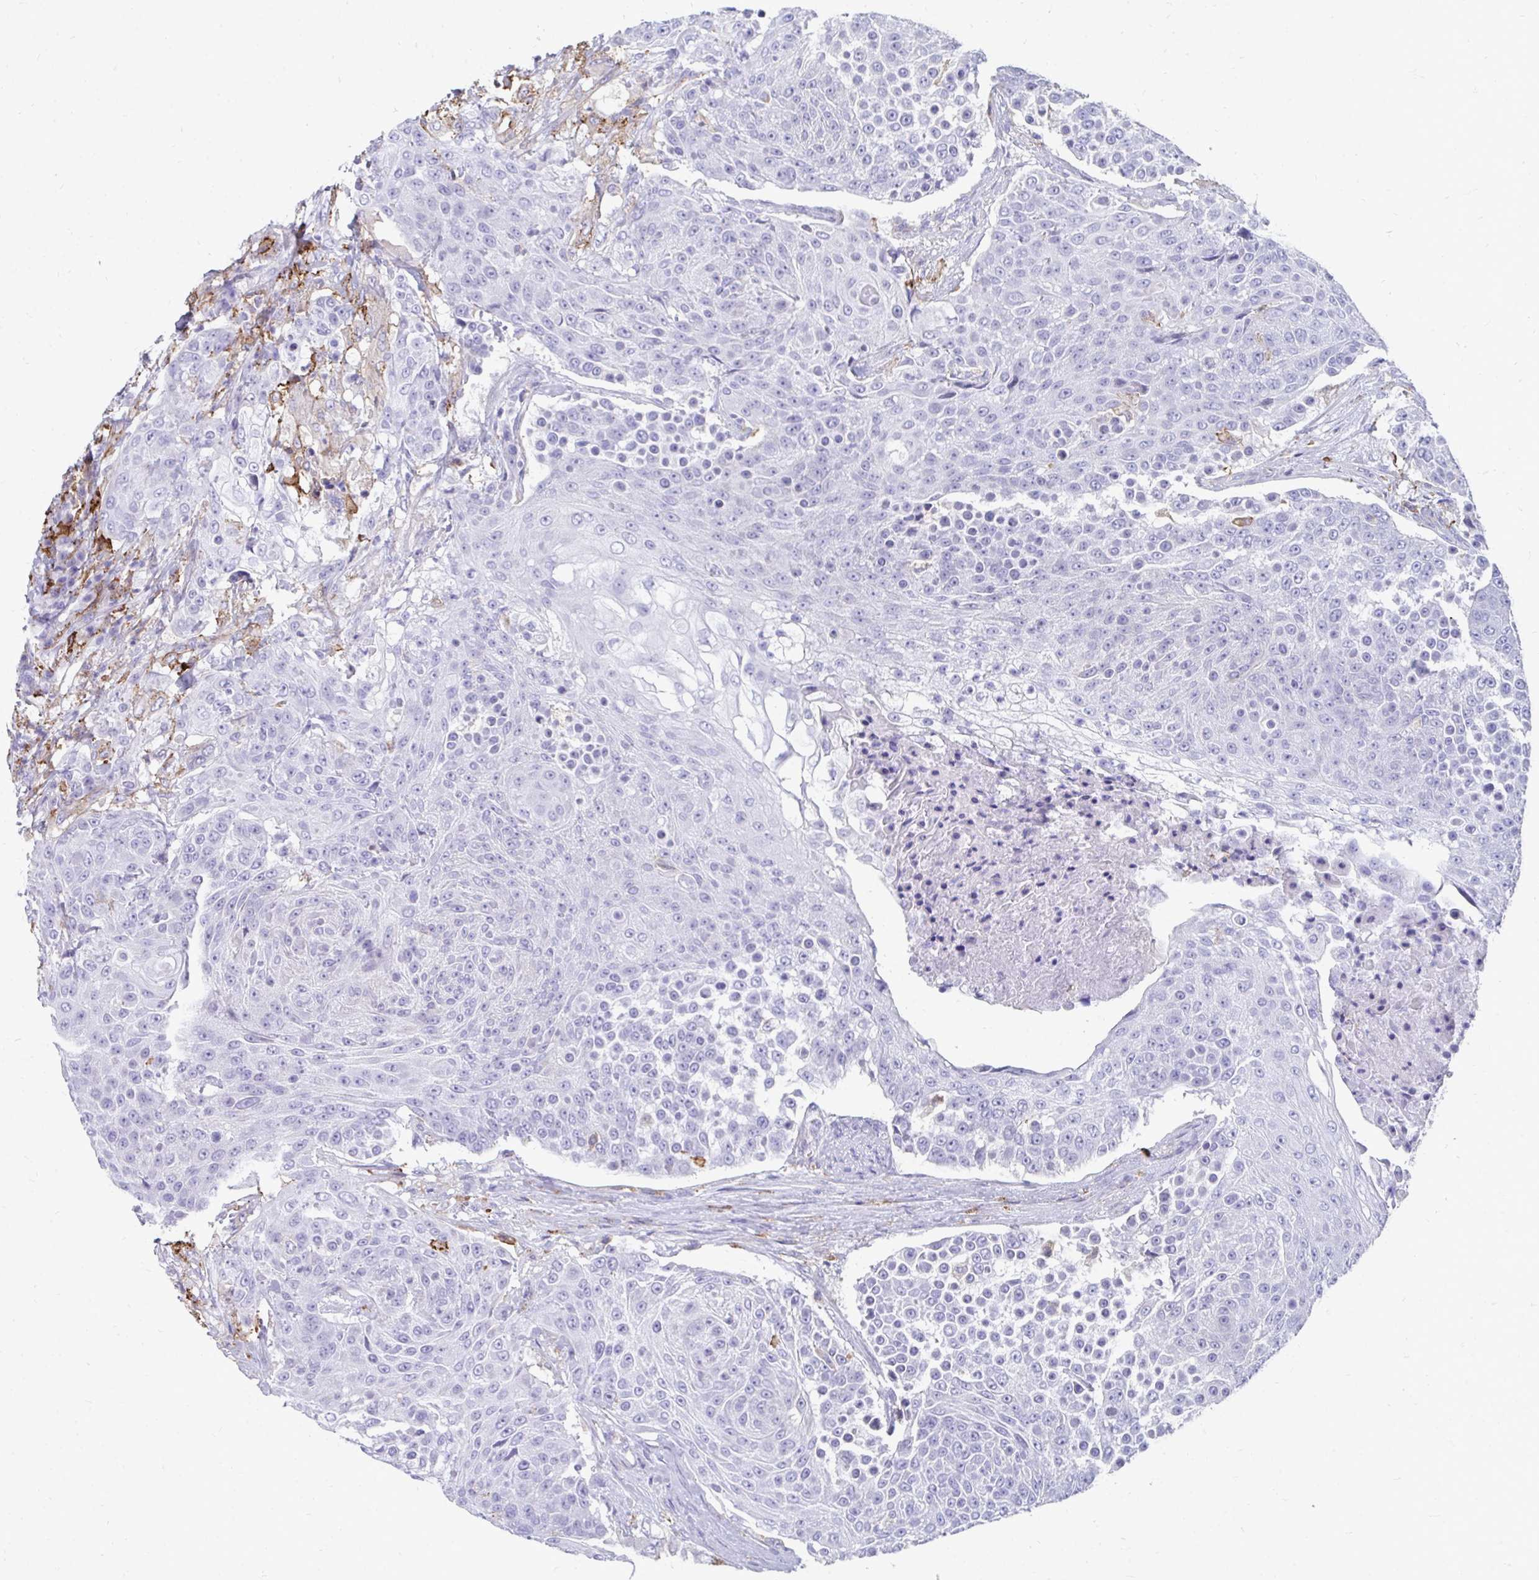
{"staining": {"intensity": "negative", "quantity": "none", "location": "none"}, "tissue": "urothelial cancer", "cell_type": "Tumor cells", "image_type": "cancer", "snomed": [{"axis": "morphology", "description": "Urothelial carcinoma, High grade"}, {"axis": "topography", "description": "Urinary bladder"}], "caption": "Immunohistochemistry photomicrograph of human urothelial cancer stained for a protein (brown), which shows no positivity in tumor cells.", "gene": "CD163", "patient": {"sex": "female", "age": 63}}